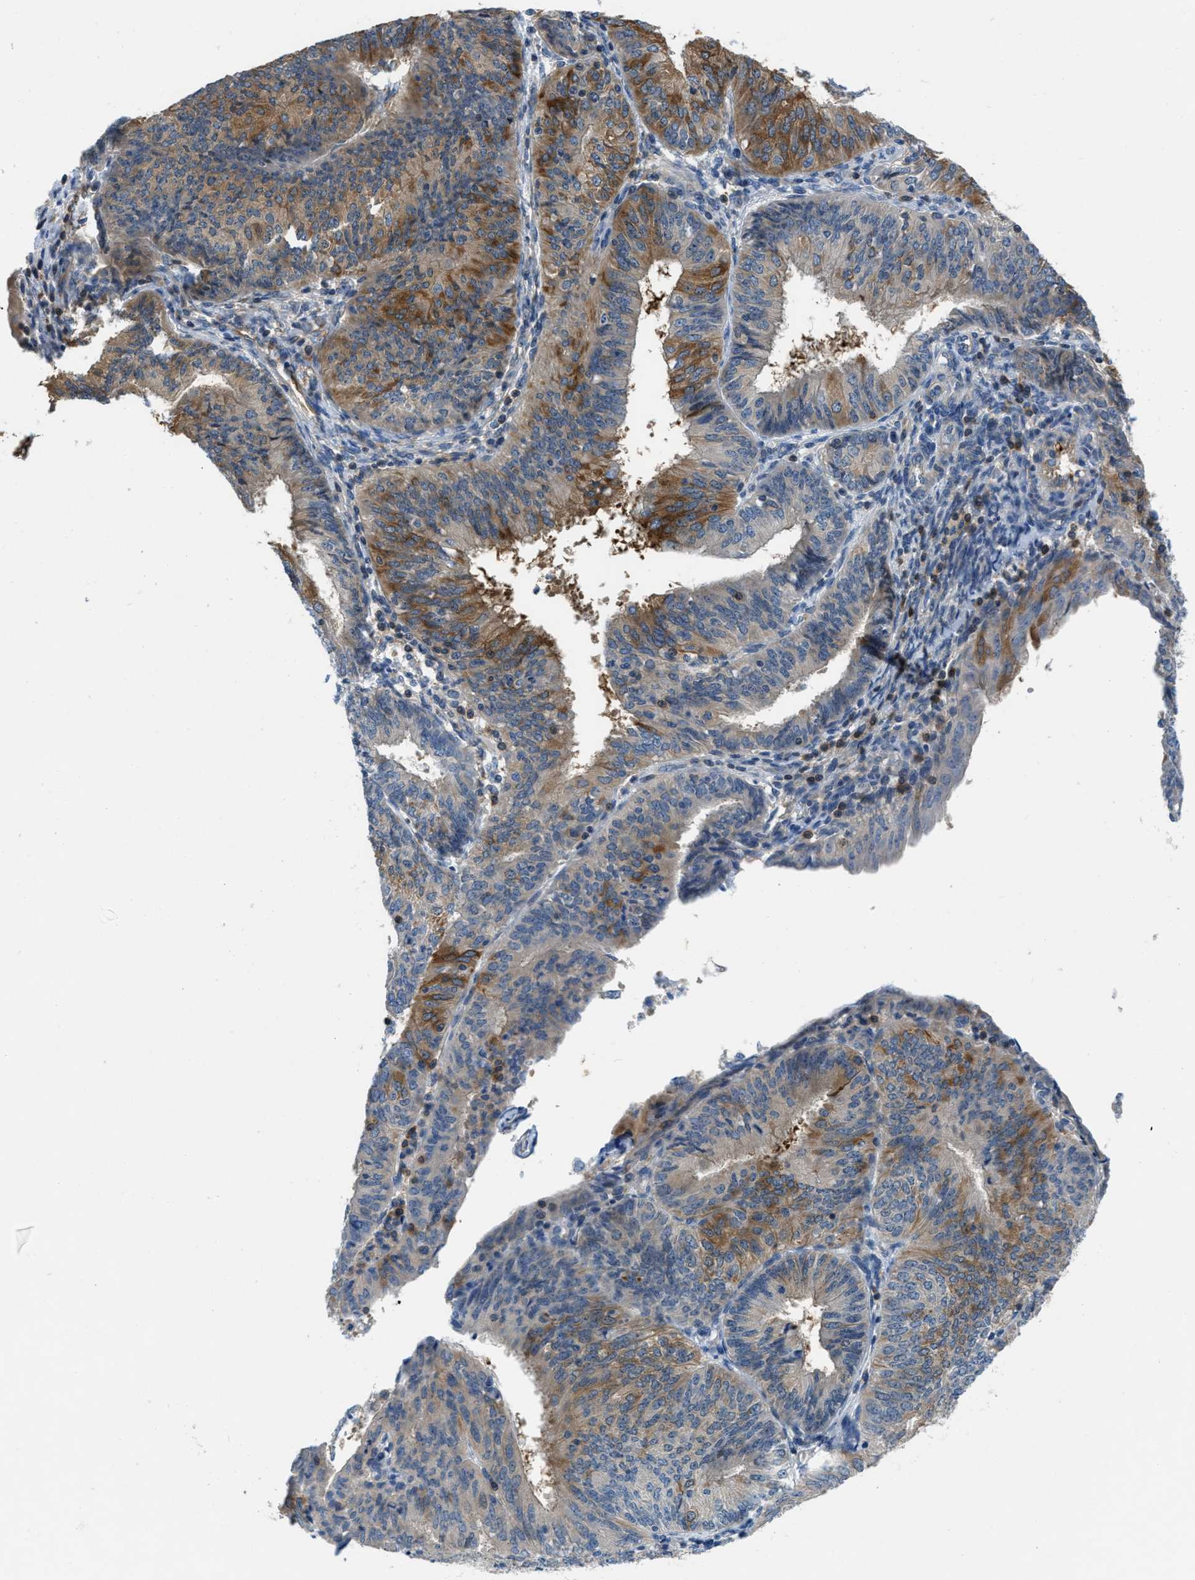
{"staining": {"intensity": "strong", "quantity": "25%-75%", "location": "cytoplasmic/membranous"}, "tissue": "endometrial cancer", "cell_type": "Tumor cells", "image_type": "cancer", "snomed": [{"axis": "morphology", "description": "Adenocarcinoma, NOS"}, {"axis": "topography", "description": "Endometrium"}], "caption": "Protein analysis of endometrial cancer tissue displays strong cytoplasmic/membranous positivity in approximately 25%-75% of tumor cells.", "gene": "PFKP", "patient": {"sex": "female", "age": 58}}